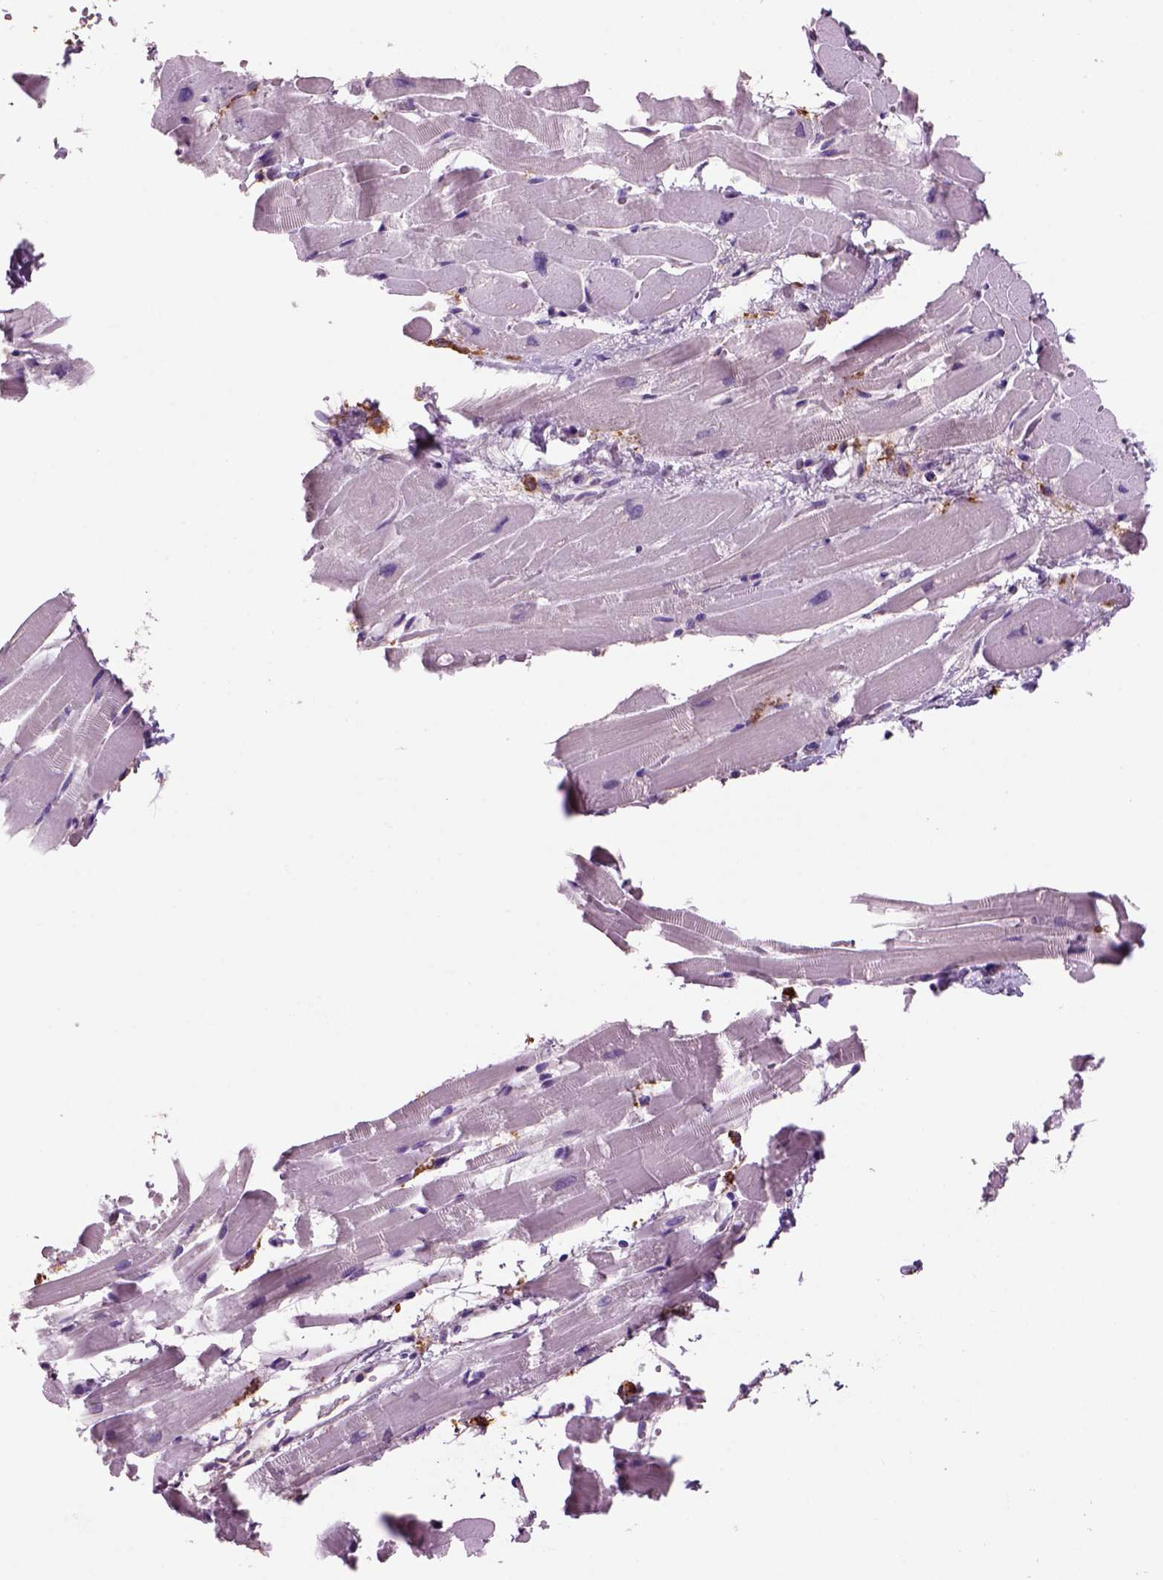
{"staining": {"intensity": "negative", "quantity": "none", "location": "none"}, "tissue": "heart muscle", "cell_type": "Cardiomyocytes", "image_type": "normal", "snomed": [{"axis": "morphology", "description": "Normal tissue, NOS"}, {"axis": "topography", "description": "Heart"}], "caption": "Immunohistochemistry micrograph of normal heart muscle: human heart muscle stained with DAB (3,3'-diaminobenzidine) displays no significant protein positivity in cardiomyocytes.", "gene": "CD14", "patient": {"sex": "male", "age": 37}}